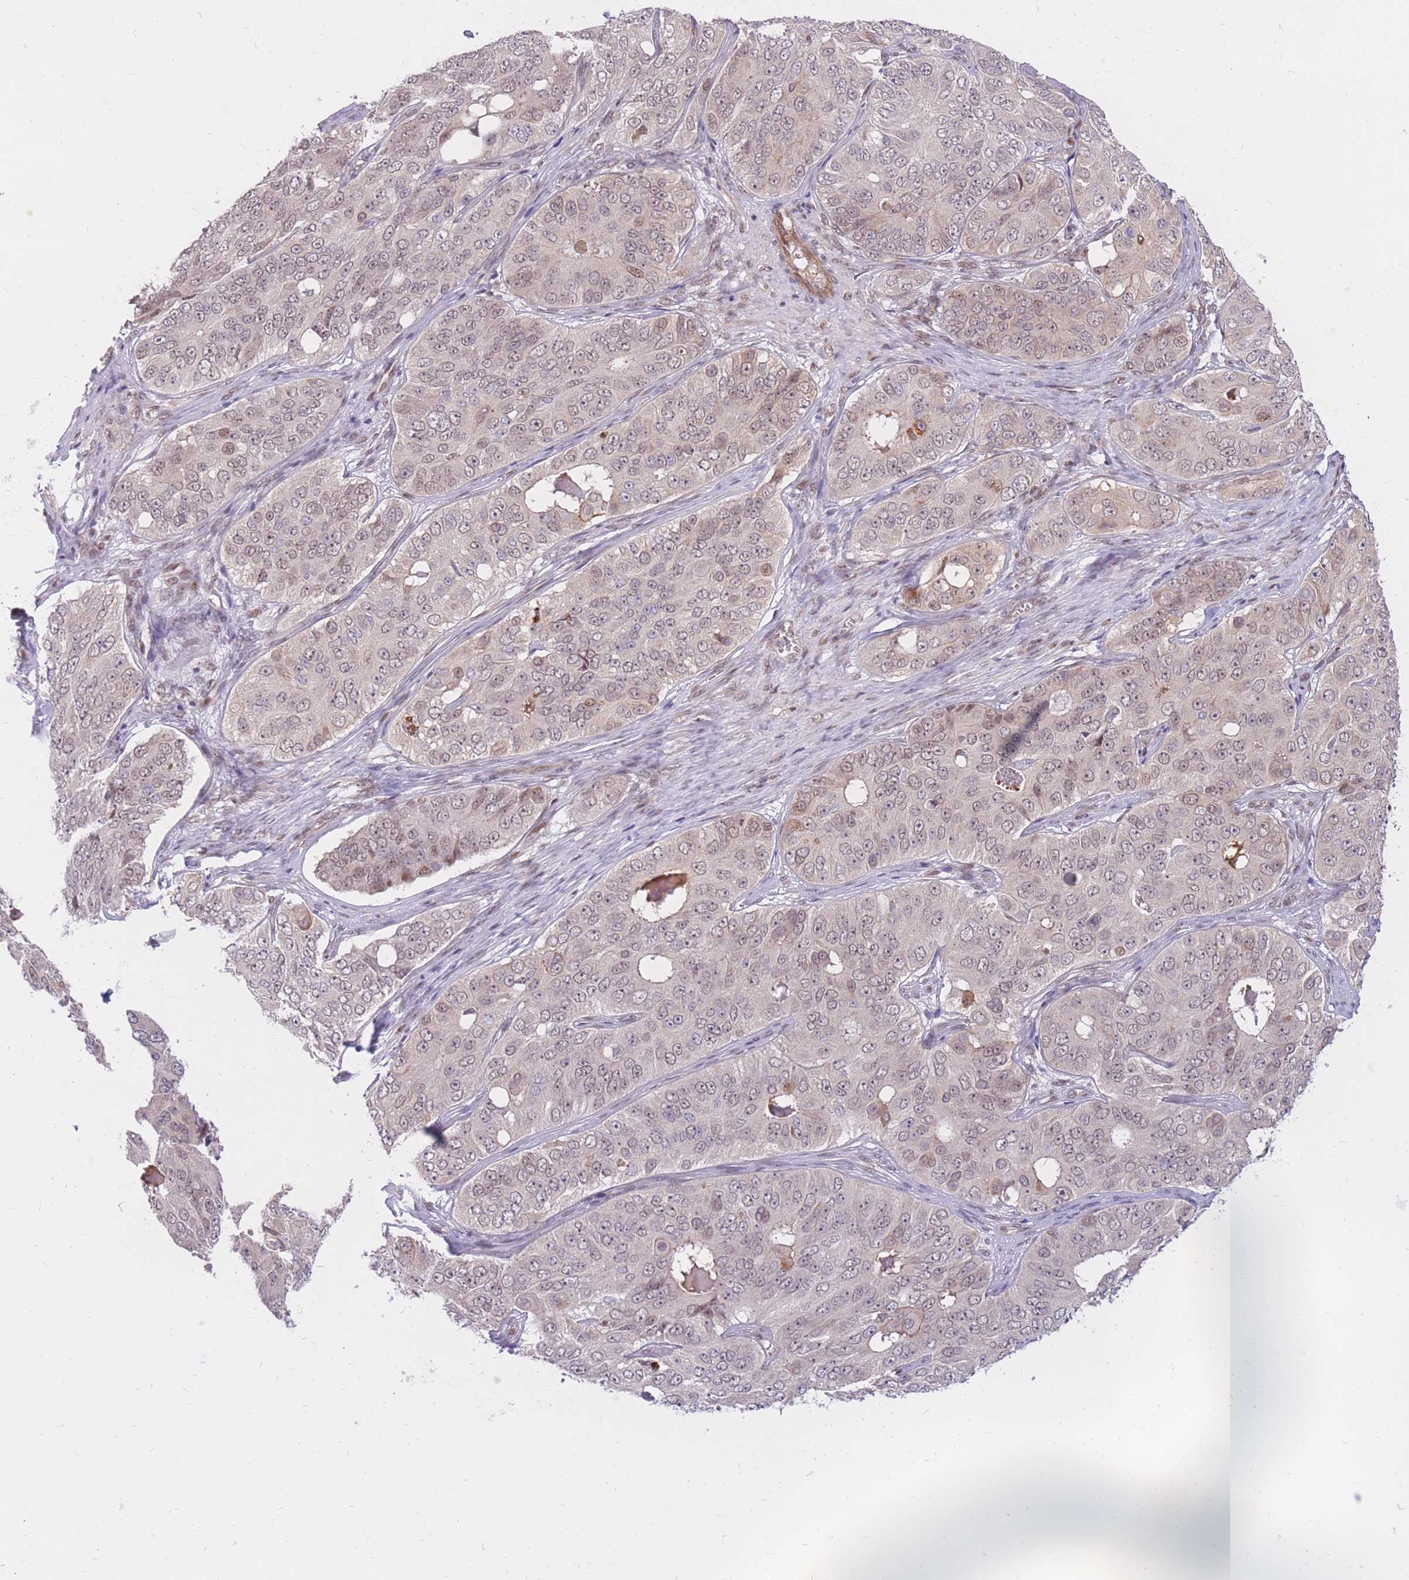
{"staining": {"intensity": "weak", "quantity": "25%-75%", "location": "nuclear"}, "tissue": "ovarian cancer", "cell_type": "Tumor cells", "image_type": "cancer", "snomed": [{"axis": "morphology", "description": "Carcinoma, endometroid"}, {"axis": "topography", "description": "Ovary"}], "caption": "Weak nuclear protein expression is seen in approximately 25%-75% of tumor cells in ovarian cancer.", "gene": "ERICH6B", "patient": {"sex": "female", "age": 51}}